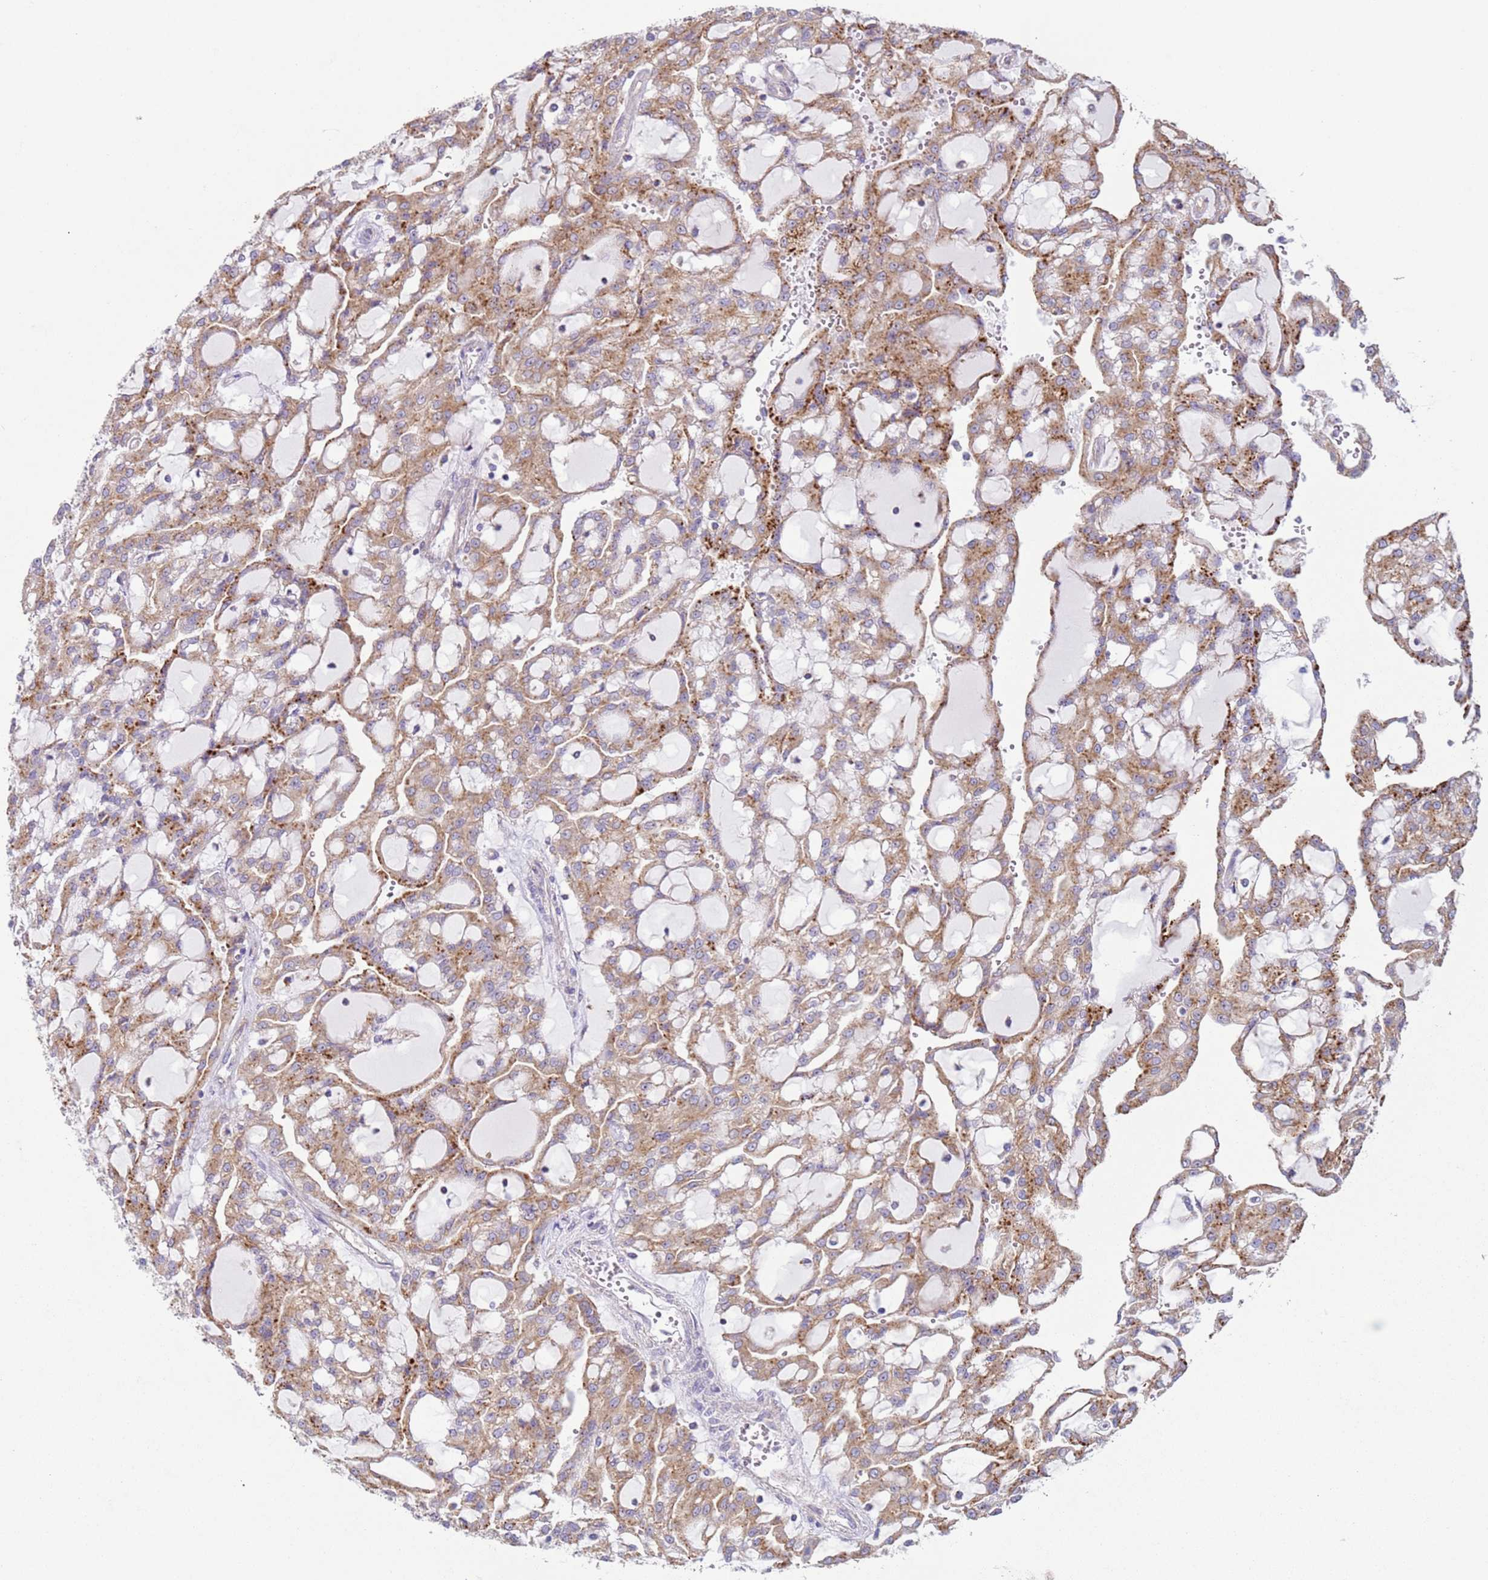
{"staining": {"intensity": "weak", "quantity": ">75%", "location": "cytoplasmic/membranous"}, "tissue": "renal cancer", "cell_type": "Tumor cells", "image_type": "cancer", "snomed": [{"axis": "morphology", "description": "Adenocarcinoma, NOS"}, {"axis": "topography", "description": "Kidney"}], "caption": "About >75% of tumor cells in adenocarcinoma (renal) reveal weak cytoplasmic/membranous protein expression as visualized by brown immunohistochemical staining.", "gene": "HEATR1", "patient": {"sex": "male", "age": 63}}